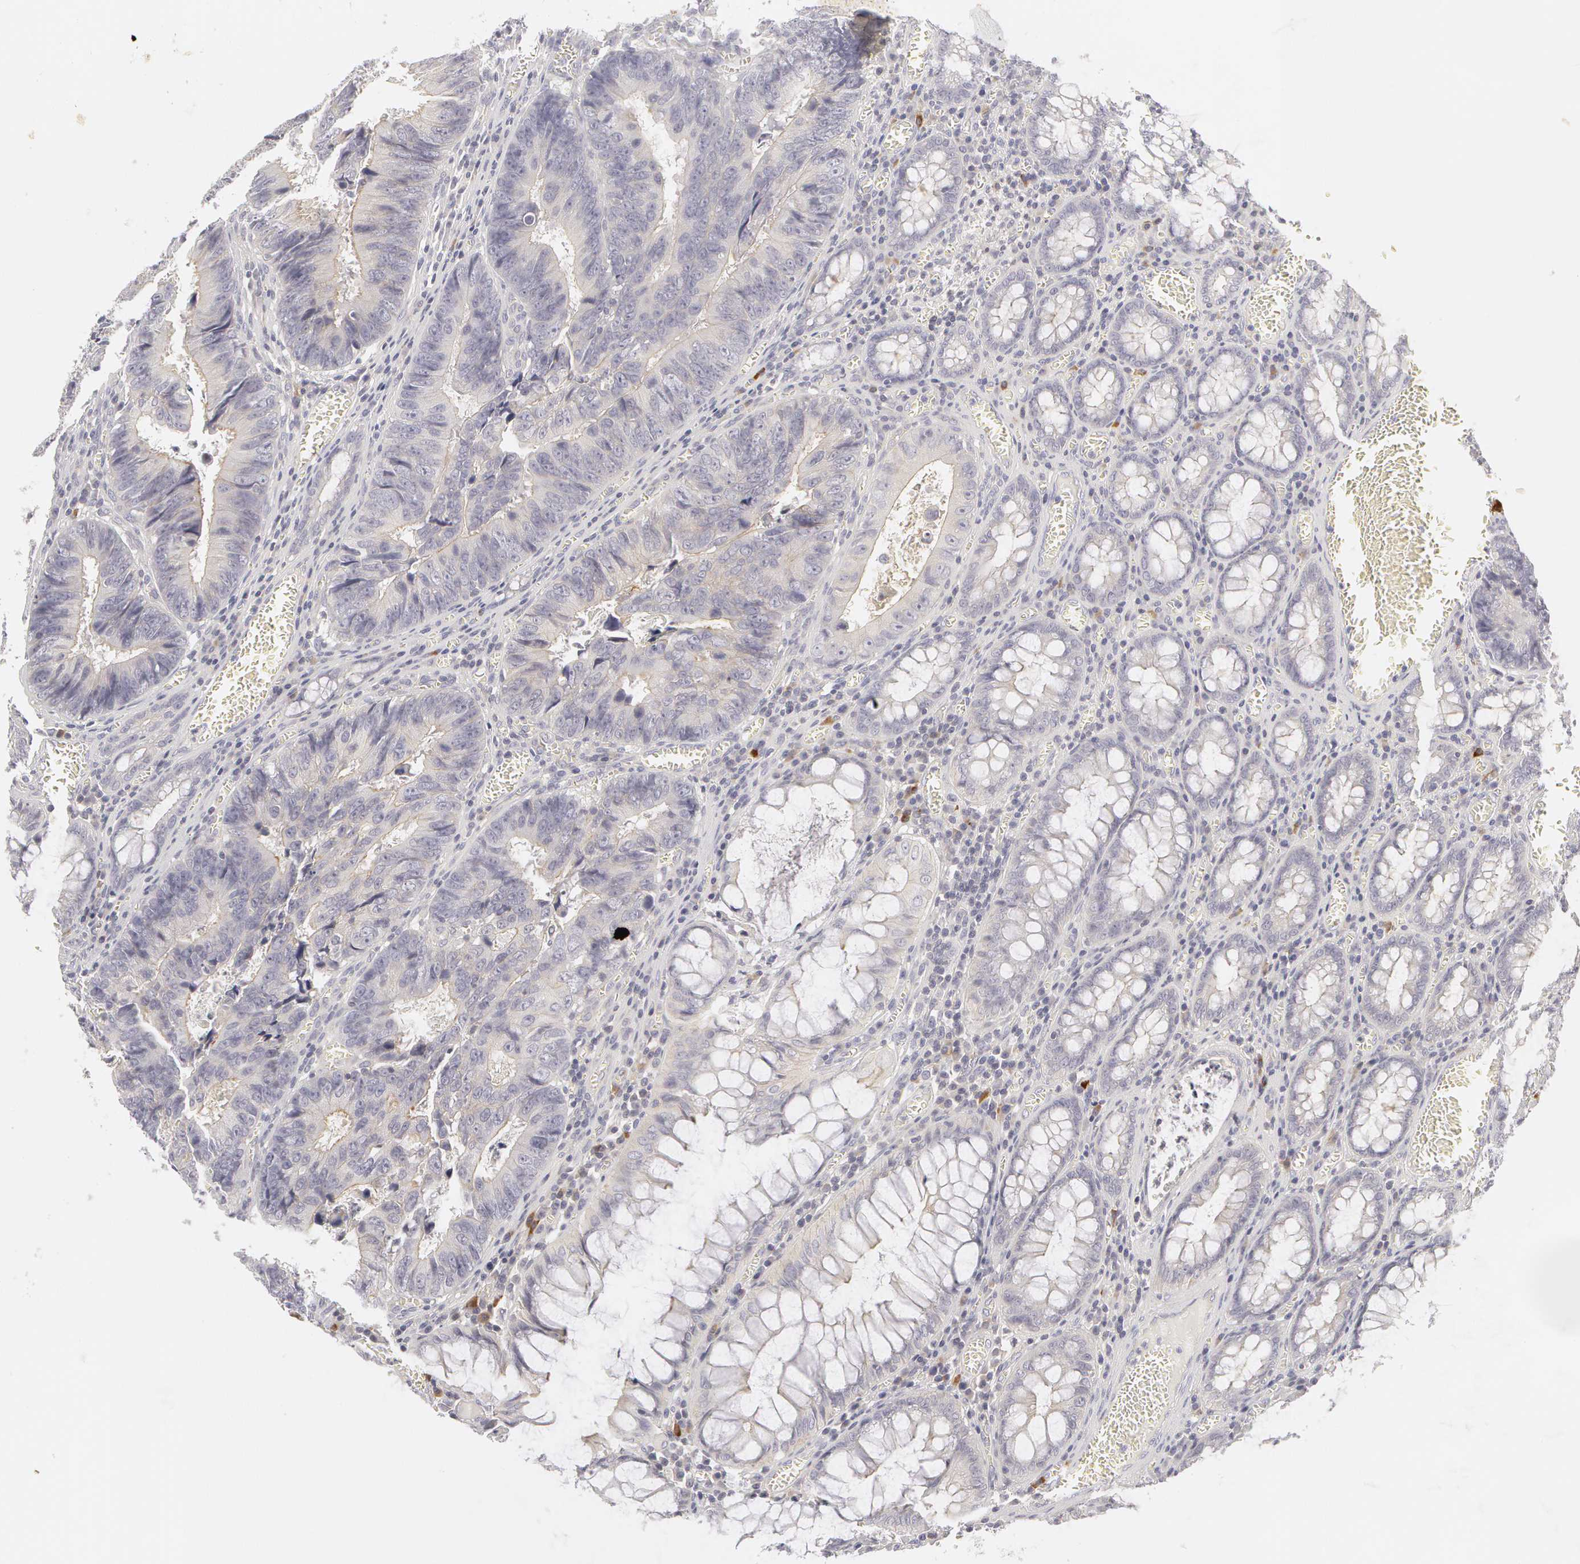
{"staining": {"intensity": "weak", "quantity": "25%-75%", "location": "cytoplasmic/membranous"}, "tissue": "colorectal cancer", "cell_type": "Tumor cells", "image_type": "cancer", "snomed": [{"axis": "morphology", "description": "Adenocarcinoma, NOS"}, {"axis": "topography", "description": "Rectum"}], "caption": "Human colorectal cancer stained with a protein marker displays weak staining in tumor cells.", "gene": "ABCB1", "patient": {"sex": "female", "age": 98}}